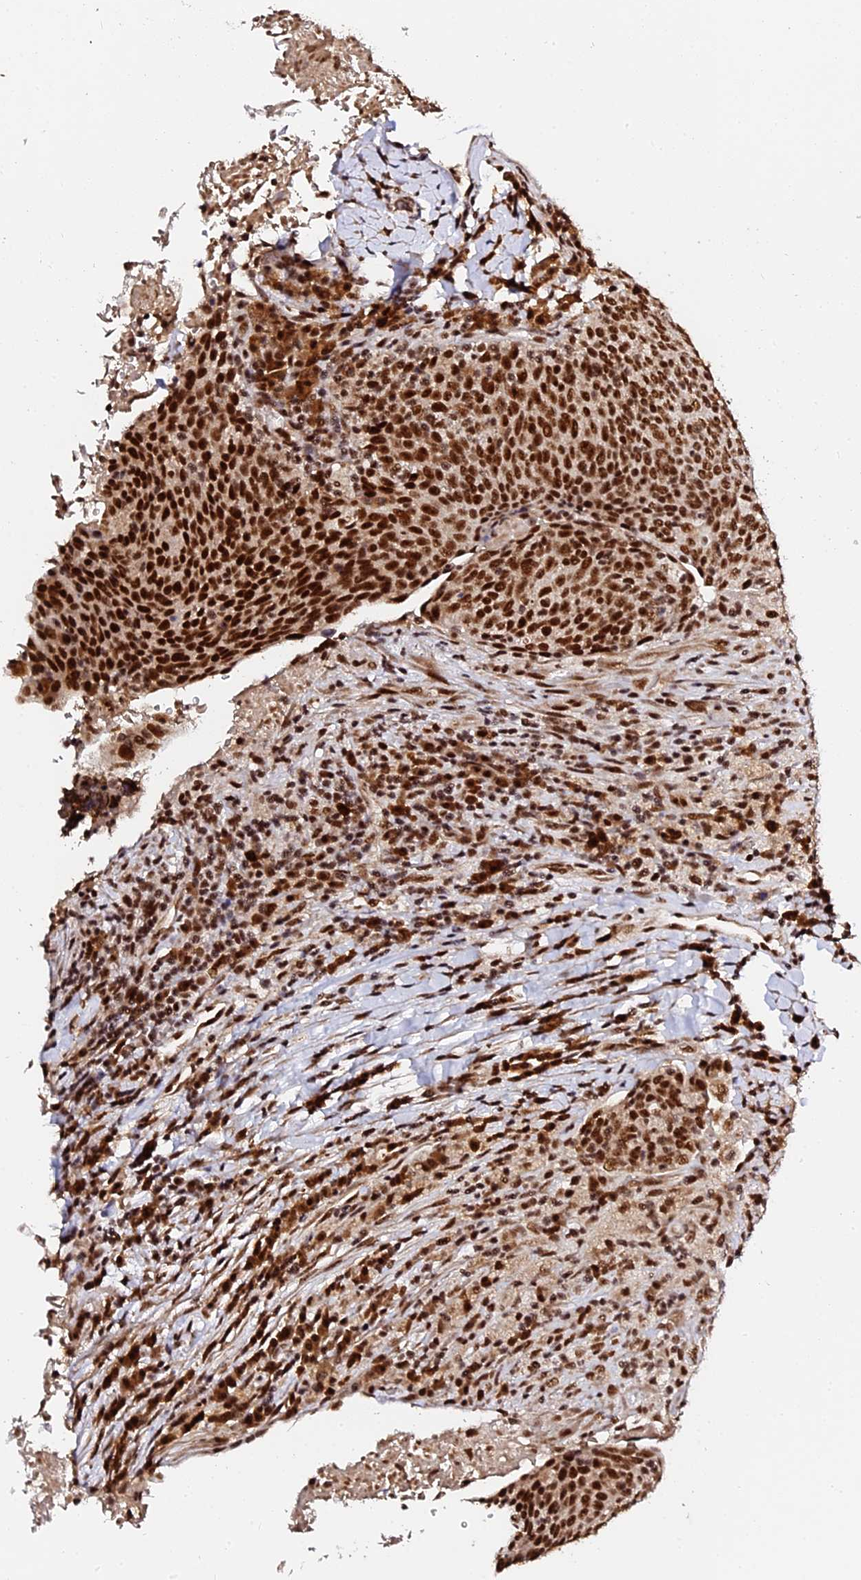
{"staining": {"intensity": "strong", "quantity": ">75%", "location": "nuclear"}, "tissue": "head and neck cancer", "cell_type": "Tumor cells", "image_type": "cancer", "snomed": [{"axis": "morphology", "description": "Squamous cell carcinoma, NOS"}, {"axis": "morphology", "description": "Squamous cell carcinoma, metastatic, NOS"}, {"axis": "topography", "description": "Lymph node"}, {"axis": "topography", "description": "Head-Neck"}], "caption": "Protein staining of head and neck cancer tissue demonstrates strong nuclear staining in approximately >75% of tumor cells. The staining was performed using DAB (3,3'-diaminobenzidine) to visualize the protein expression in brown, while the nuclei were stained in blue with hematoxylin (Magnification: 20x).", "gene": "MCRS1", "patient": {"sex": "male", "age": 62}}